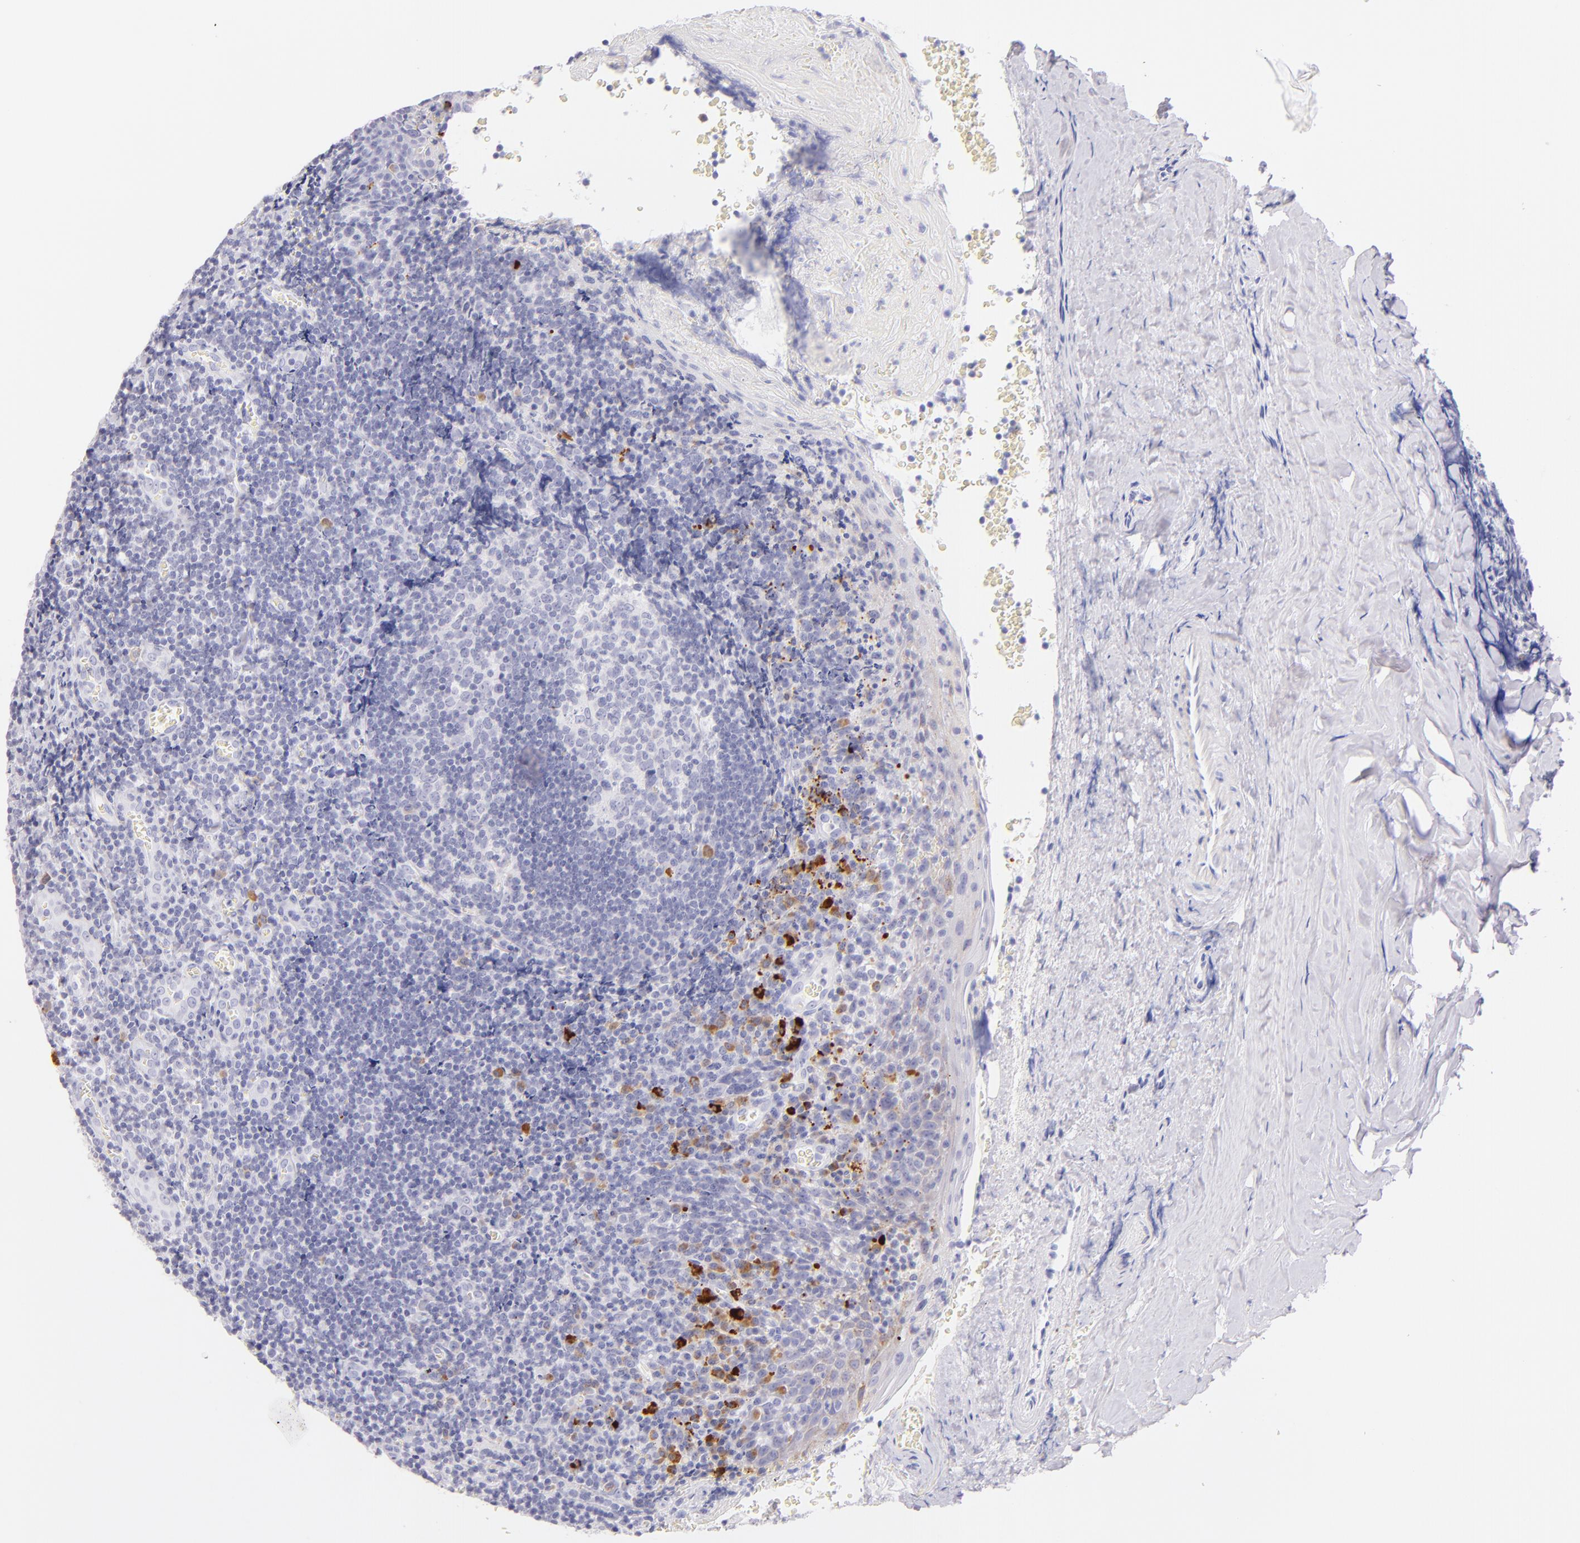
{"staining": {"intensity": "negative", "quantity": "none", "location": "none"}, "tissue": "tonsil", "cell_type": "Germinal center cells", "image_type": "normal", "snomed": [{"axis": "morphology", "description": "Normal tissue, NOS"}, {"axis": "topography", "description": "Tonsil"}], "caption": "Immunohistochemistry (IHC) of unremarkable tonsil exhibits no expression in germinal center cells. The staining is performed using DAB (3,3'-diaminobenzidine) brown chromogen with nuclei counter-stained in using hematoxylin.", "gene": "SDC1", "patient": {"sex": "male", "age": 20}}